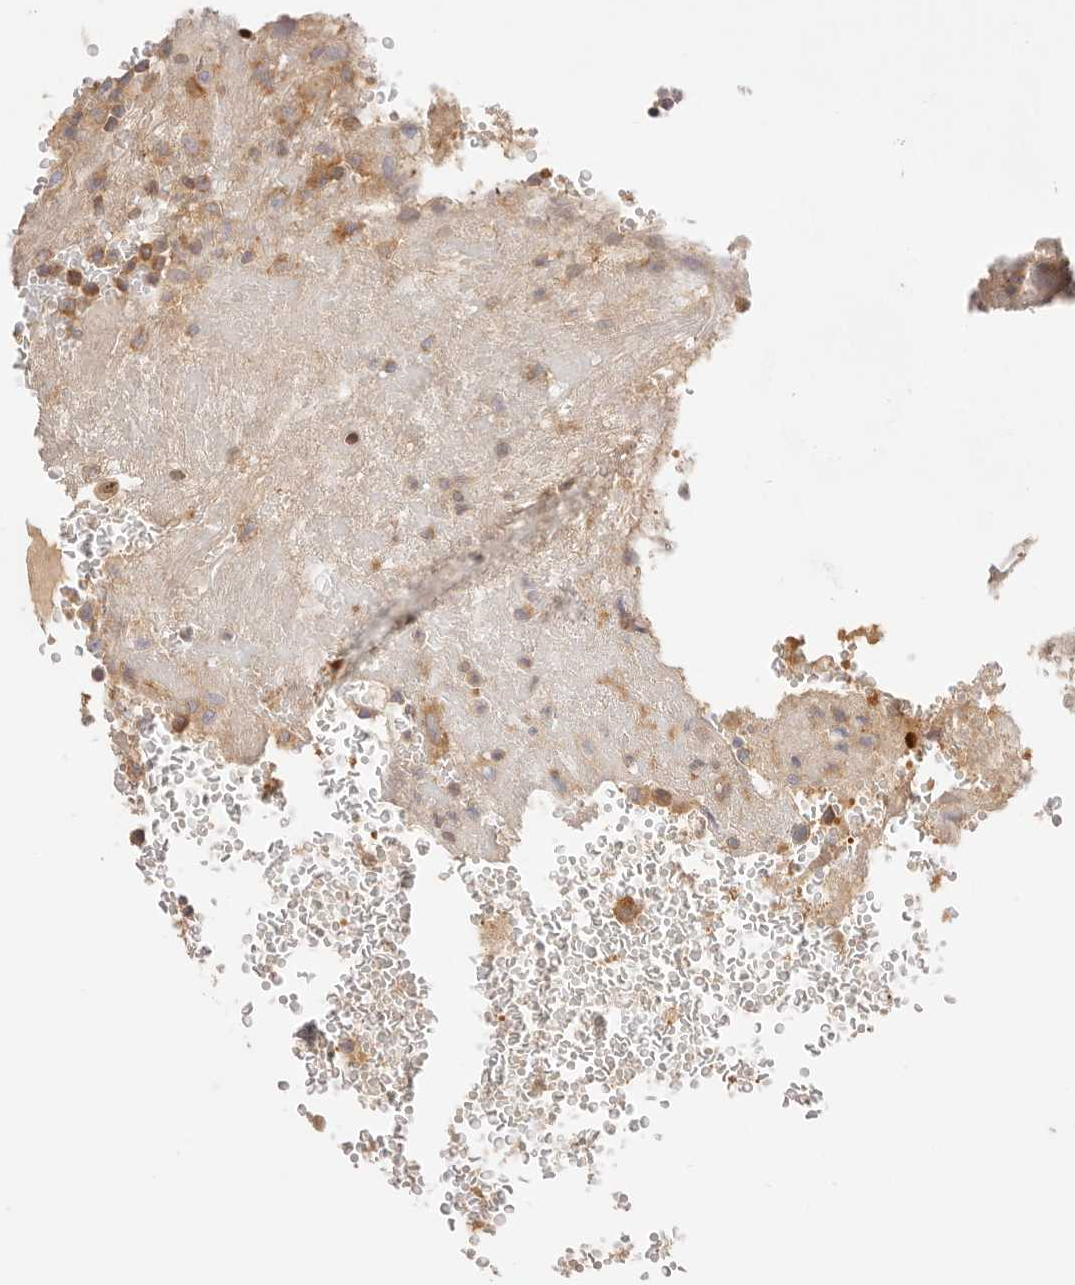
{"staining": {"intensity": "strong", "quantity": "25%-75%", "location": "cytoplasmic/membranous"}, "tissue": "thyroid cancer", "cell_type": "Tumor cells", "image_type": "cancer", "snomed": [{"axis": "morphology", "description": "Papillary adenocarcinoma, NOS"}, {"axis": "topography", "description": "Thyroid gland"}], "caption": "Immunohistochemistry (IHC) histopathology image of human thyroid papillary adenocarcinoma stained for a protein (brown), which exhibits high levels of strong cytoplasmic/membranous staining in about 25%-75% of tumor cells.", "gene": "KCMF1", "patient": {"sex": "male", "age": 77}}